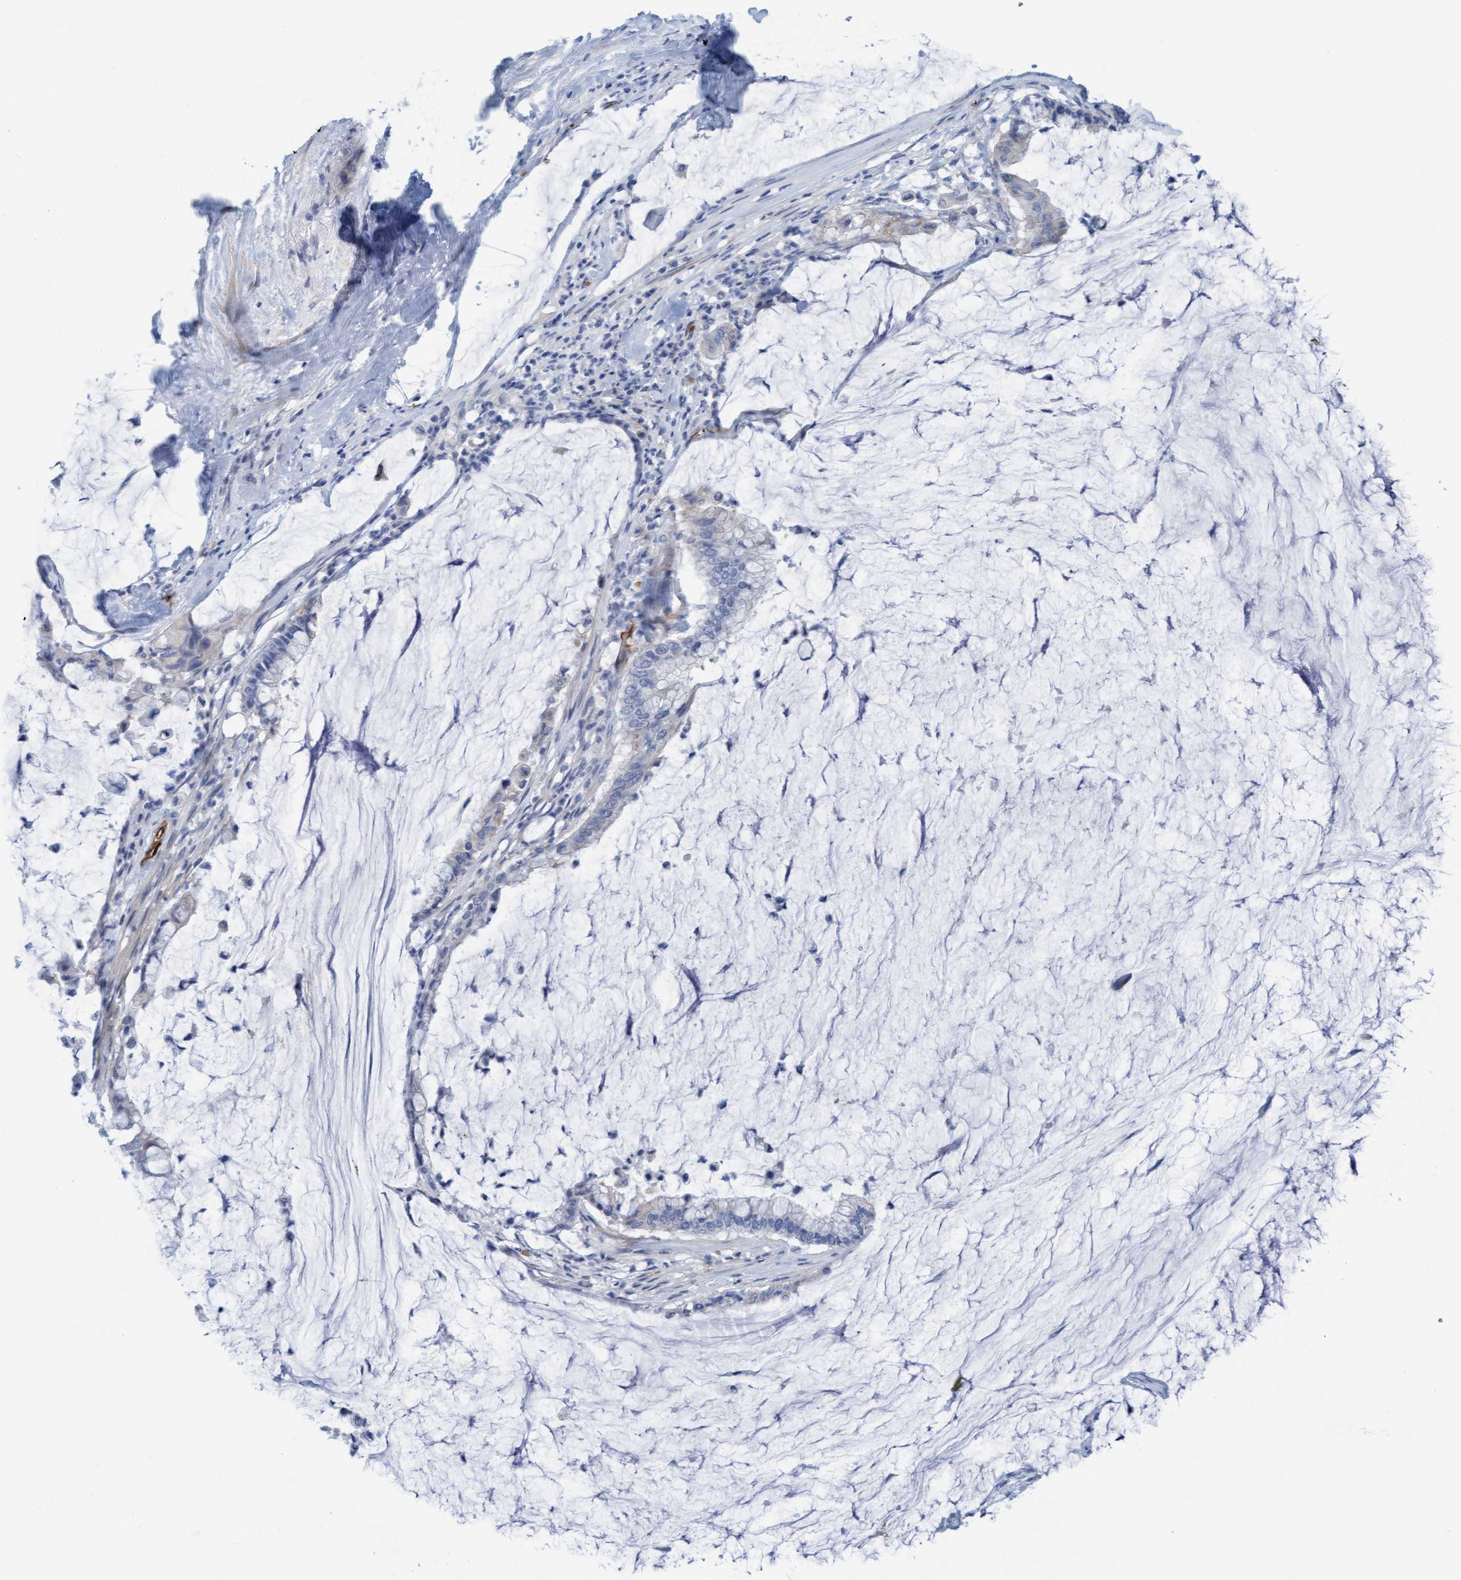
{"staining": {"intensity": "negative", "quantity": "none", "location": "none"}, "tissue": "pancreatic cancer", "cell_type": "Tumor cells", "image_type": "cancer", "snomed": [{"axis": "morphology", "description": "Adenocarcinoma, NOS"}, {"axis": "topography", "description": "Pancreas"}], "caption": "Tumor cells are negative for brown protein staining in adenocarcinoma (pancreatic). Brightfield microscopy of immunohistochemistry stained with DAB (brown) and hematoxylin (blue), captured at high magnification.", "gene": "P2RX5", "patient": {"sex": "male", "age": 41}}